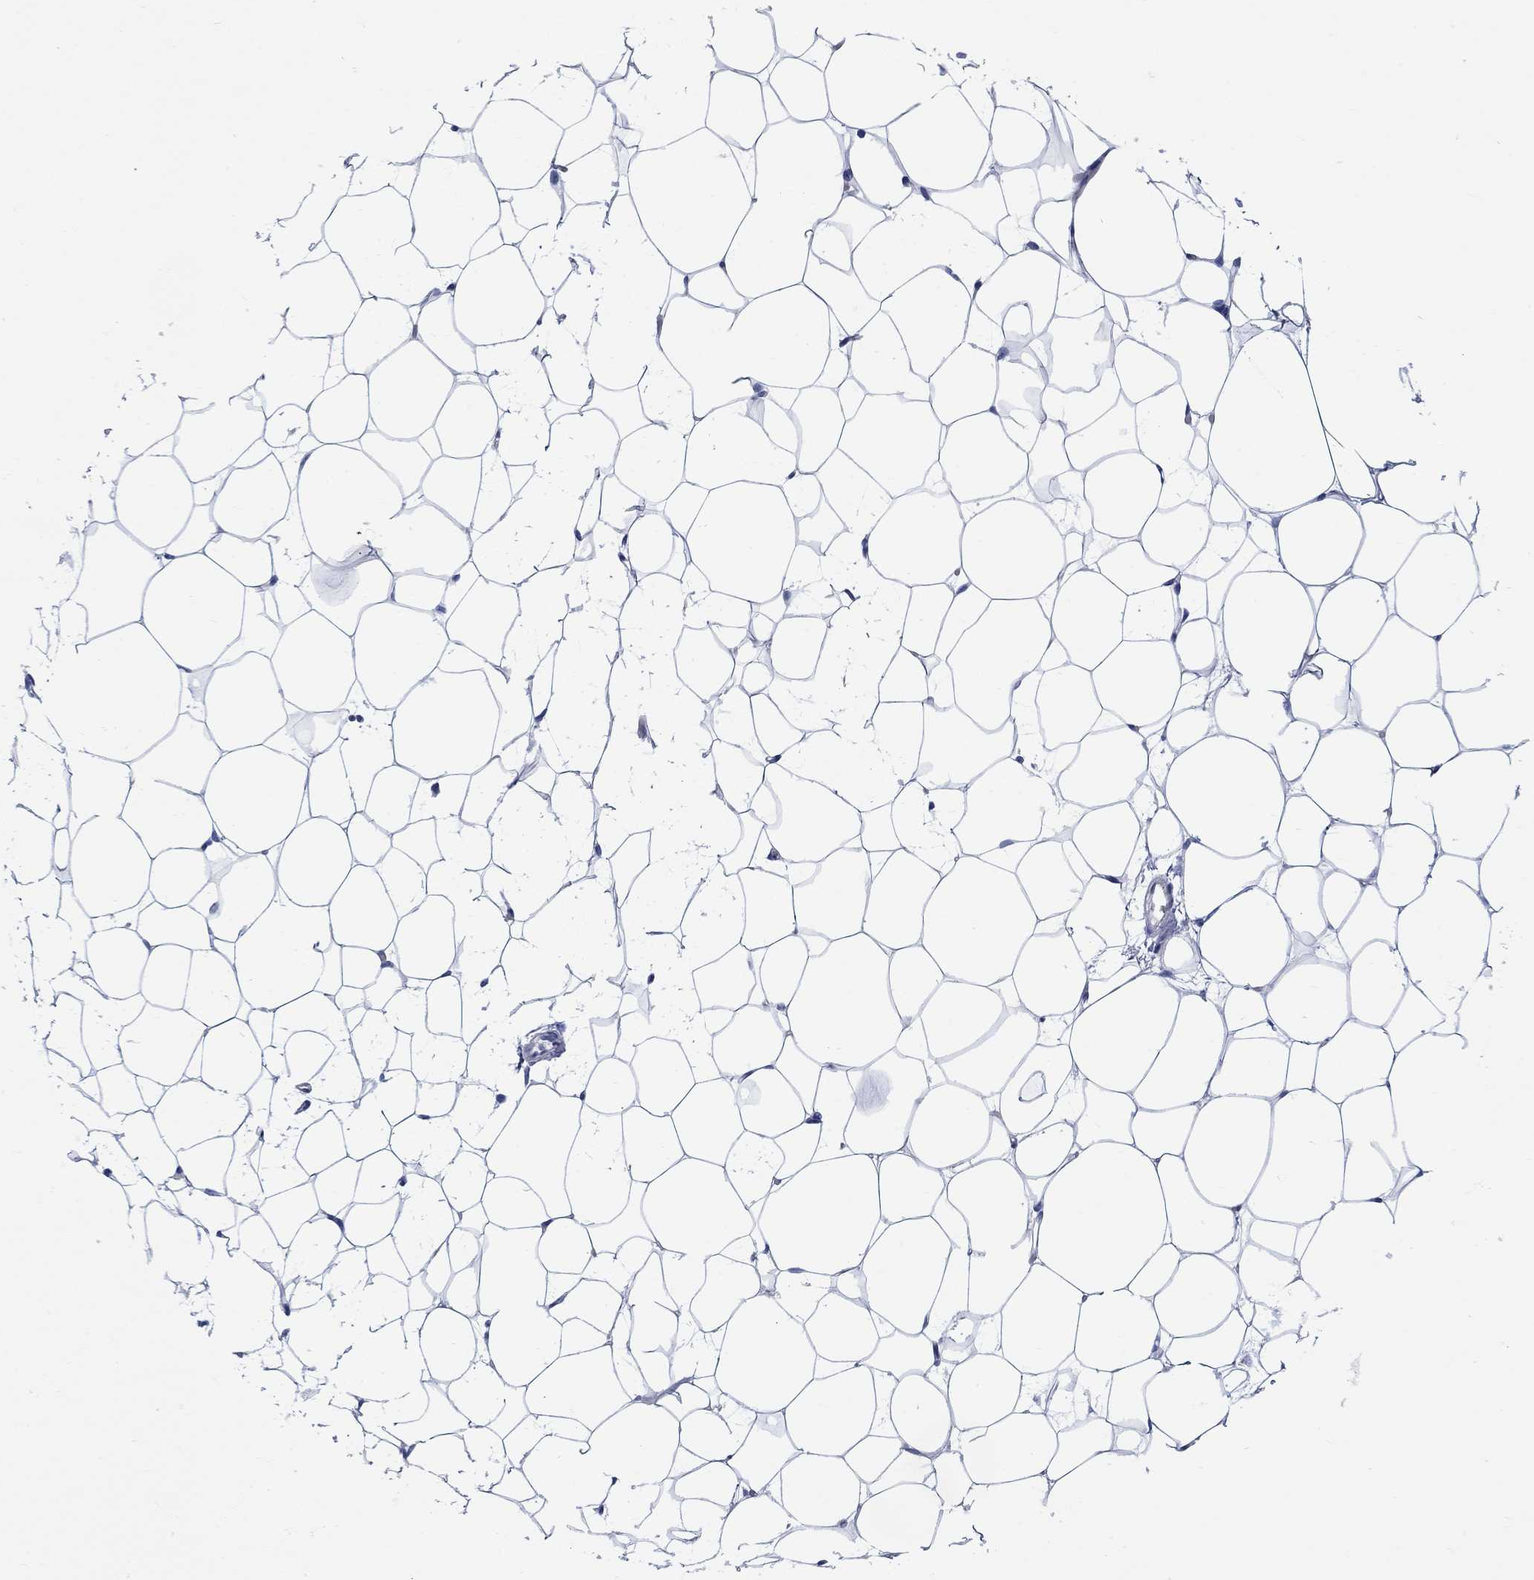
{"staining": {"intensity": "negative", "quantity": "none", "location": "none"}, "tissue": "breast", "cell_type": "Adipocytes", "image_type": "normal", "snomed": [{"axis": "morphology", "description": "Normal tissue, NOS"}, {"axis": "topography", "description": "Breast"}], "caption": "Immunohistochemistry (IHC) micrograph of benign human breast stained for a protein (brown), which demonstrates no positivity in adipocytes. (DAB (3,3'-diaminobenzidine) immunohistochemistry (IHC) visualized using brightfield microscopy, high magnification).", "gene": "RD3L", "patient": {"sex": "female", "age": 37}}